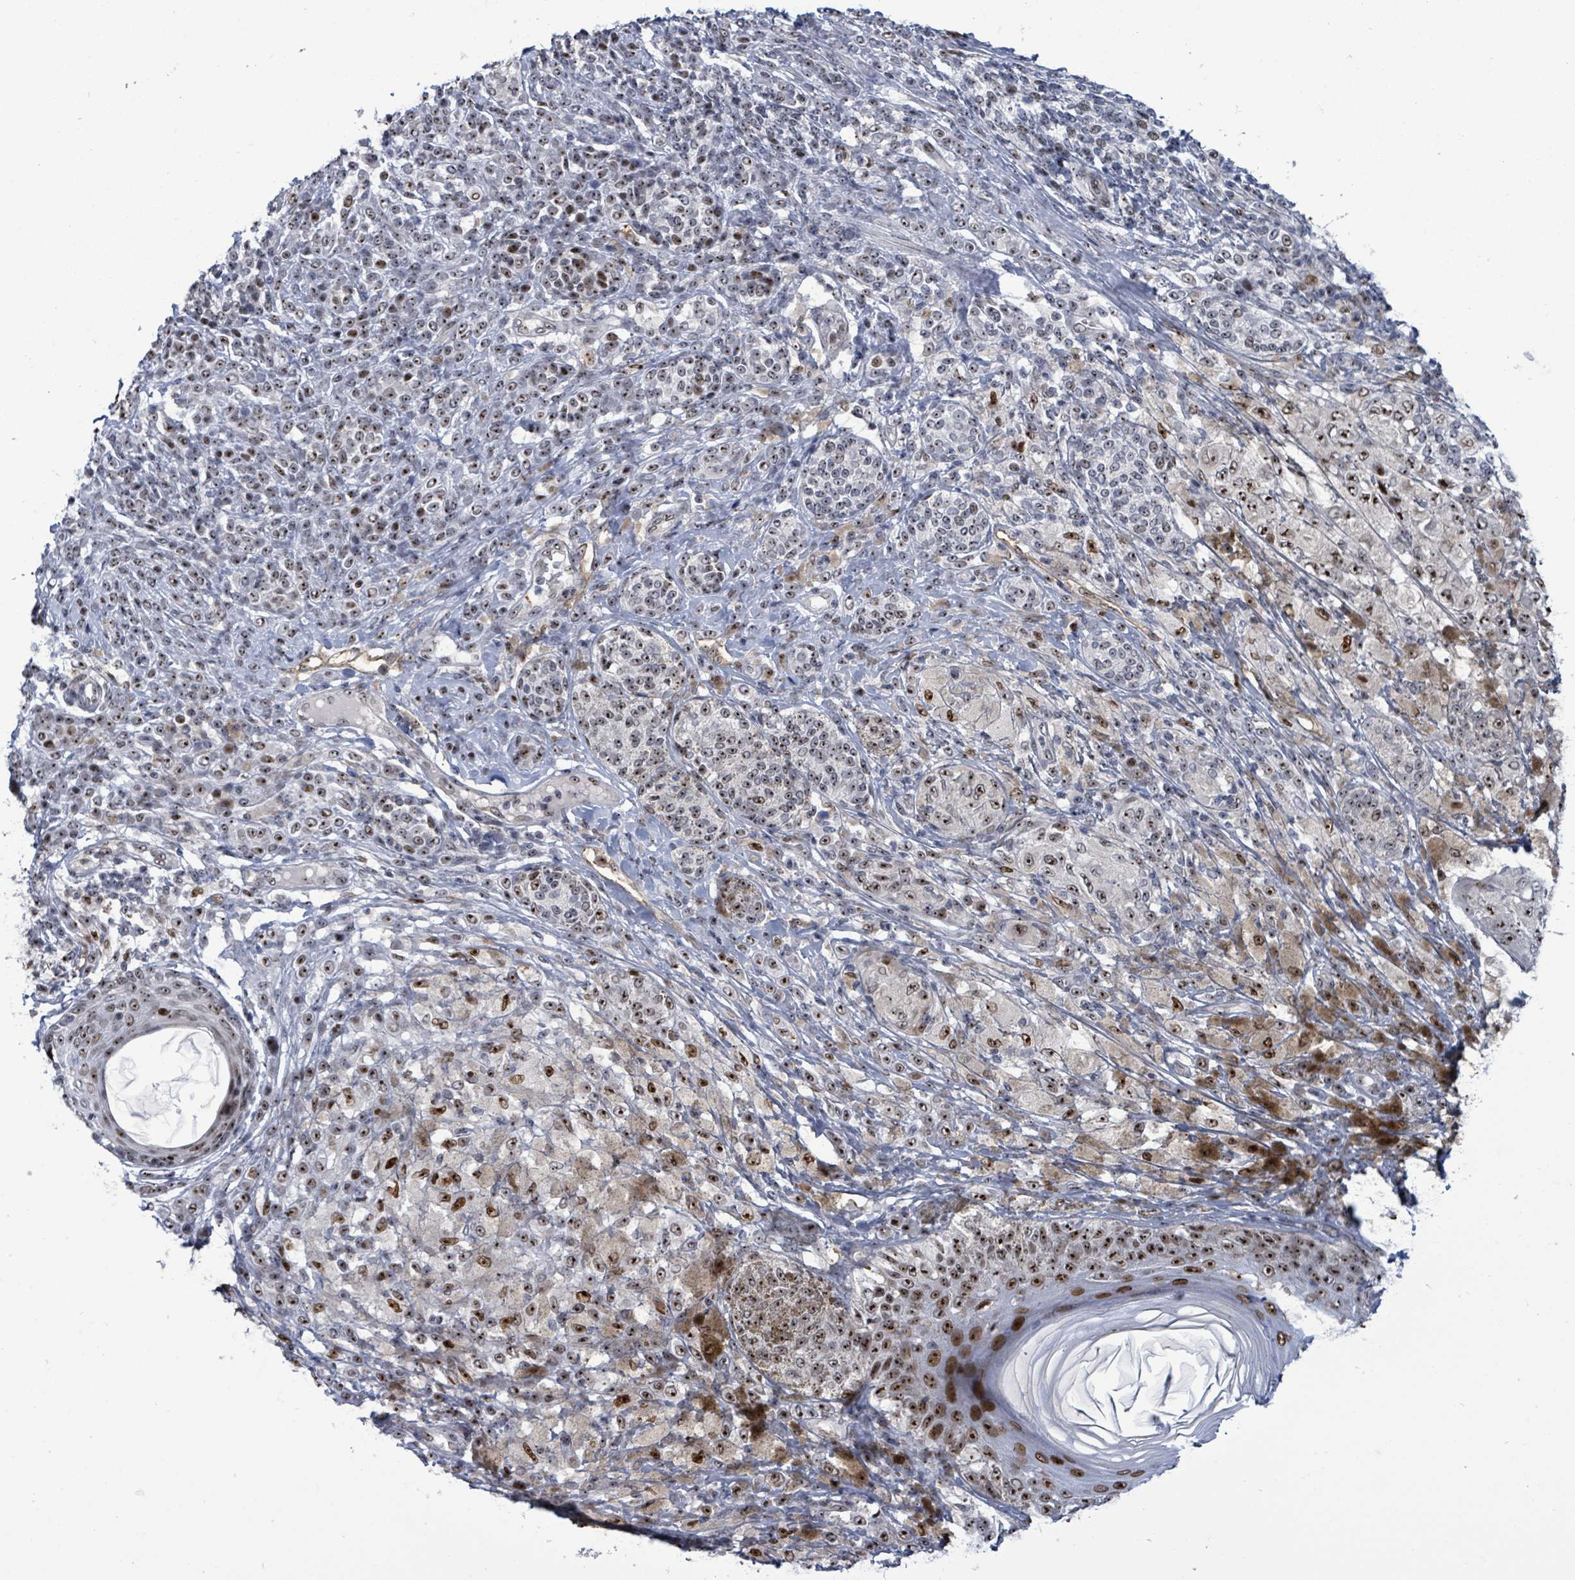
{"staining": {"intensity": "moderate", "quantity": ">75%", "location": "nuclear"}, "tissue": "melanoma", "cell_type": "Tumor cells", "image_type": "cancer", "snomed": [{"axis": "morphology", "description": "Malignant melanoma, NOS"}, {"axis": "topography", "description": "Skin"}], "caption": "Human malignant melanoma stained with a protein marker demonstrates moderate staining in tumor cells.", "gene": "RRN3", "patient": {"sex": "male", "age": 42}}